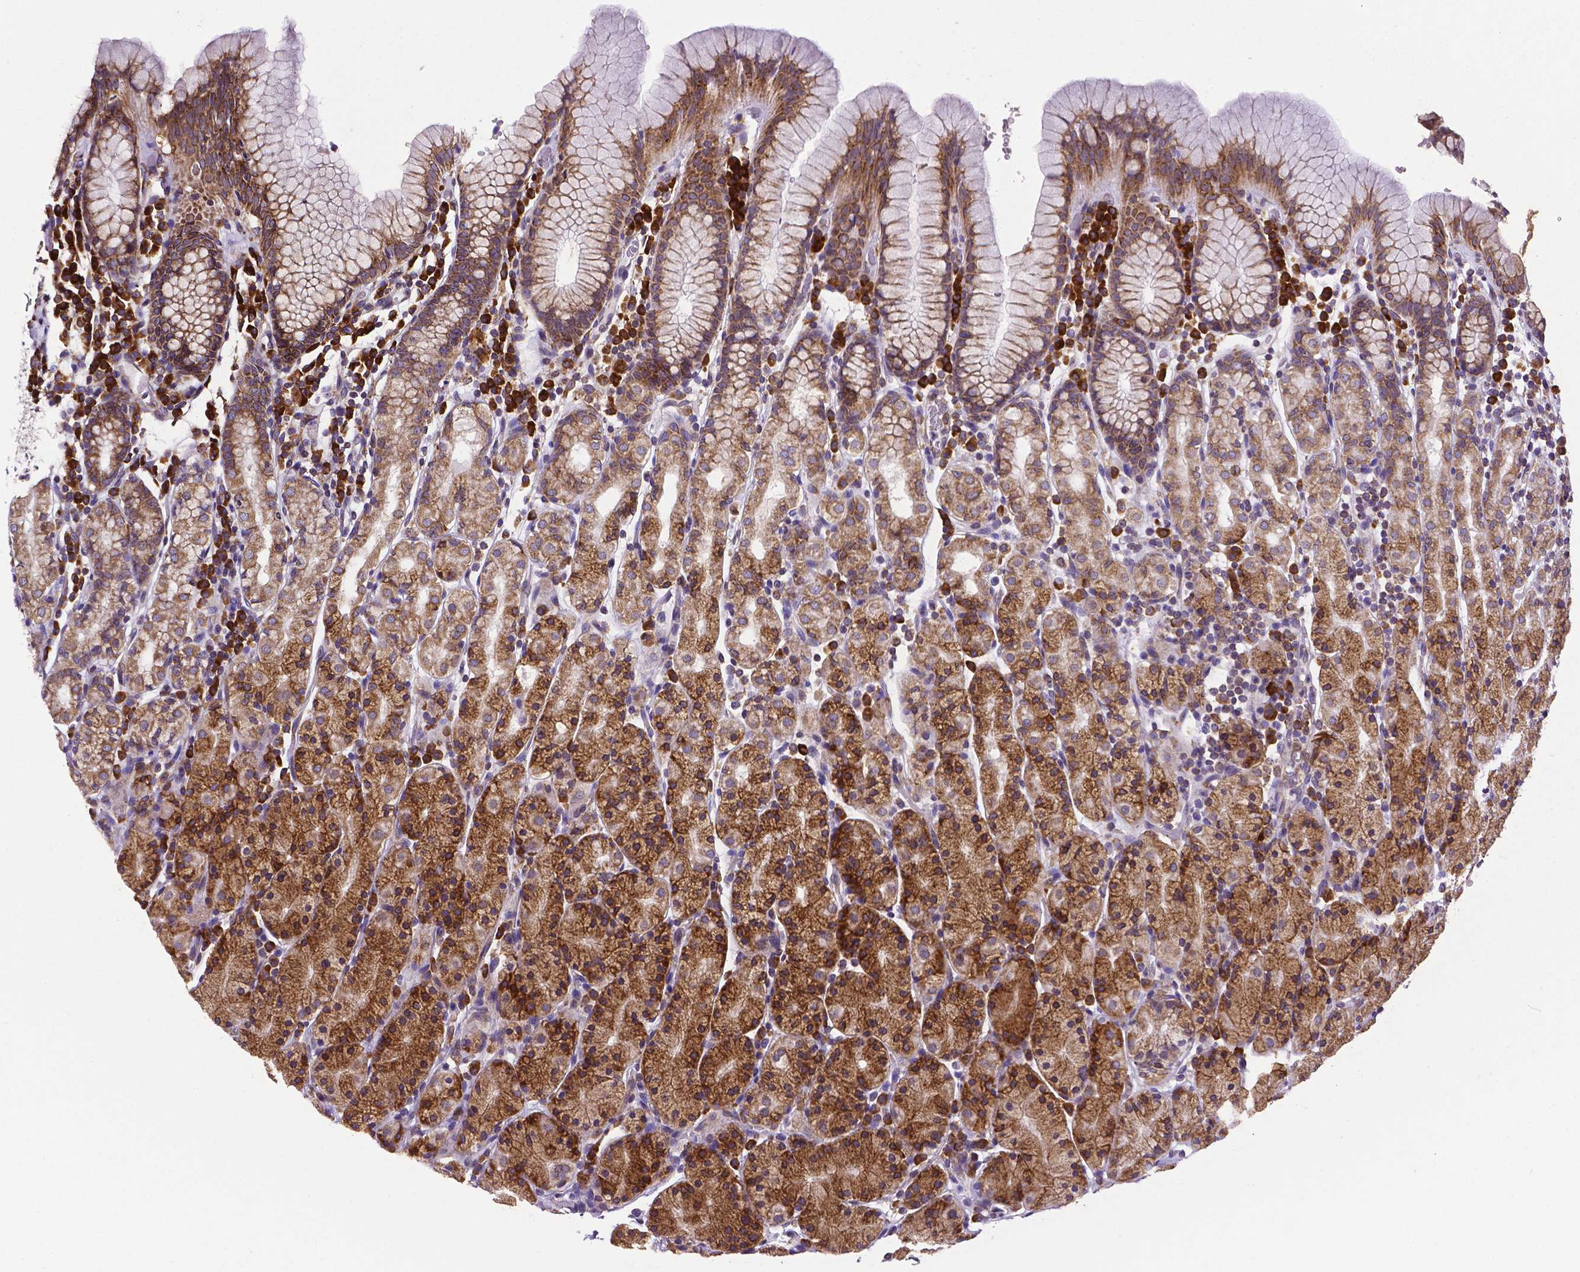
{"staining": {"intensity": "moderate", "quantity": "25%-75%", "location": "cytoplasmic/membranous"}, "tissue": "stomach", "cell_type": "Glandular cells", "image_type": "normal", "snomed": [{"axis": "morphology", "description": "Normal tissue, NOS"}, {"axis": "topography", "description": "Stomach, upper"}, {"axis": "topography", "description": "Stomach"}], "caption": "Immunohistochemistry histopathology image of normal stomach: human stomach stained using immunohistochemistry (IHC) demonstrates medium levels of moderate protein expression localized specifically in the cytoplasmic/membranous of glandular cells, appearing as a cytoplasmic/membranous brown color.", "gene": "MTDH", "patient": {"sex": "male", "age": 62}}